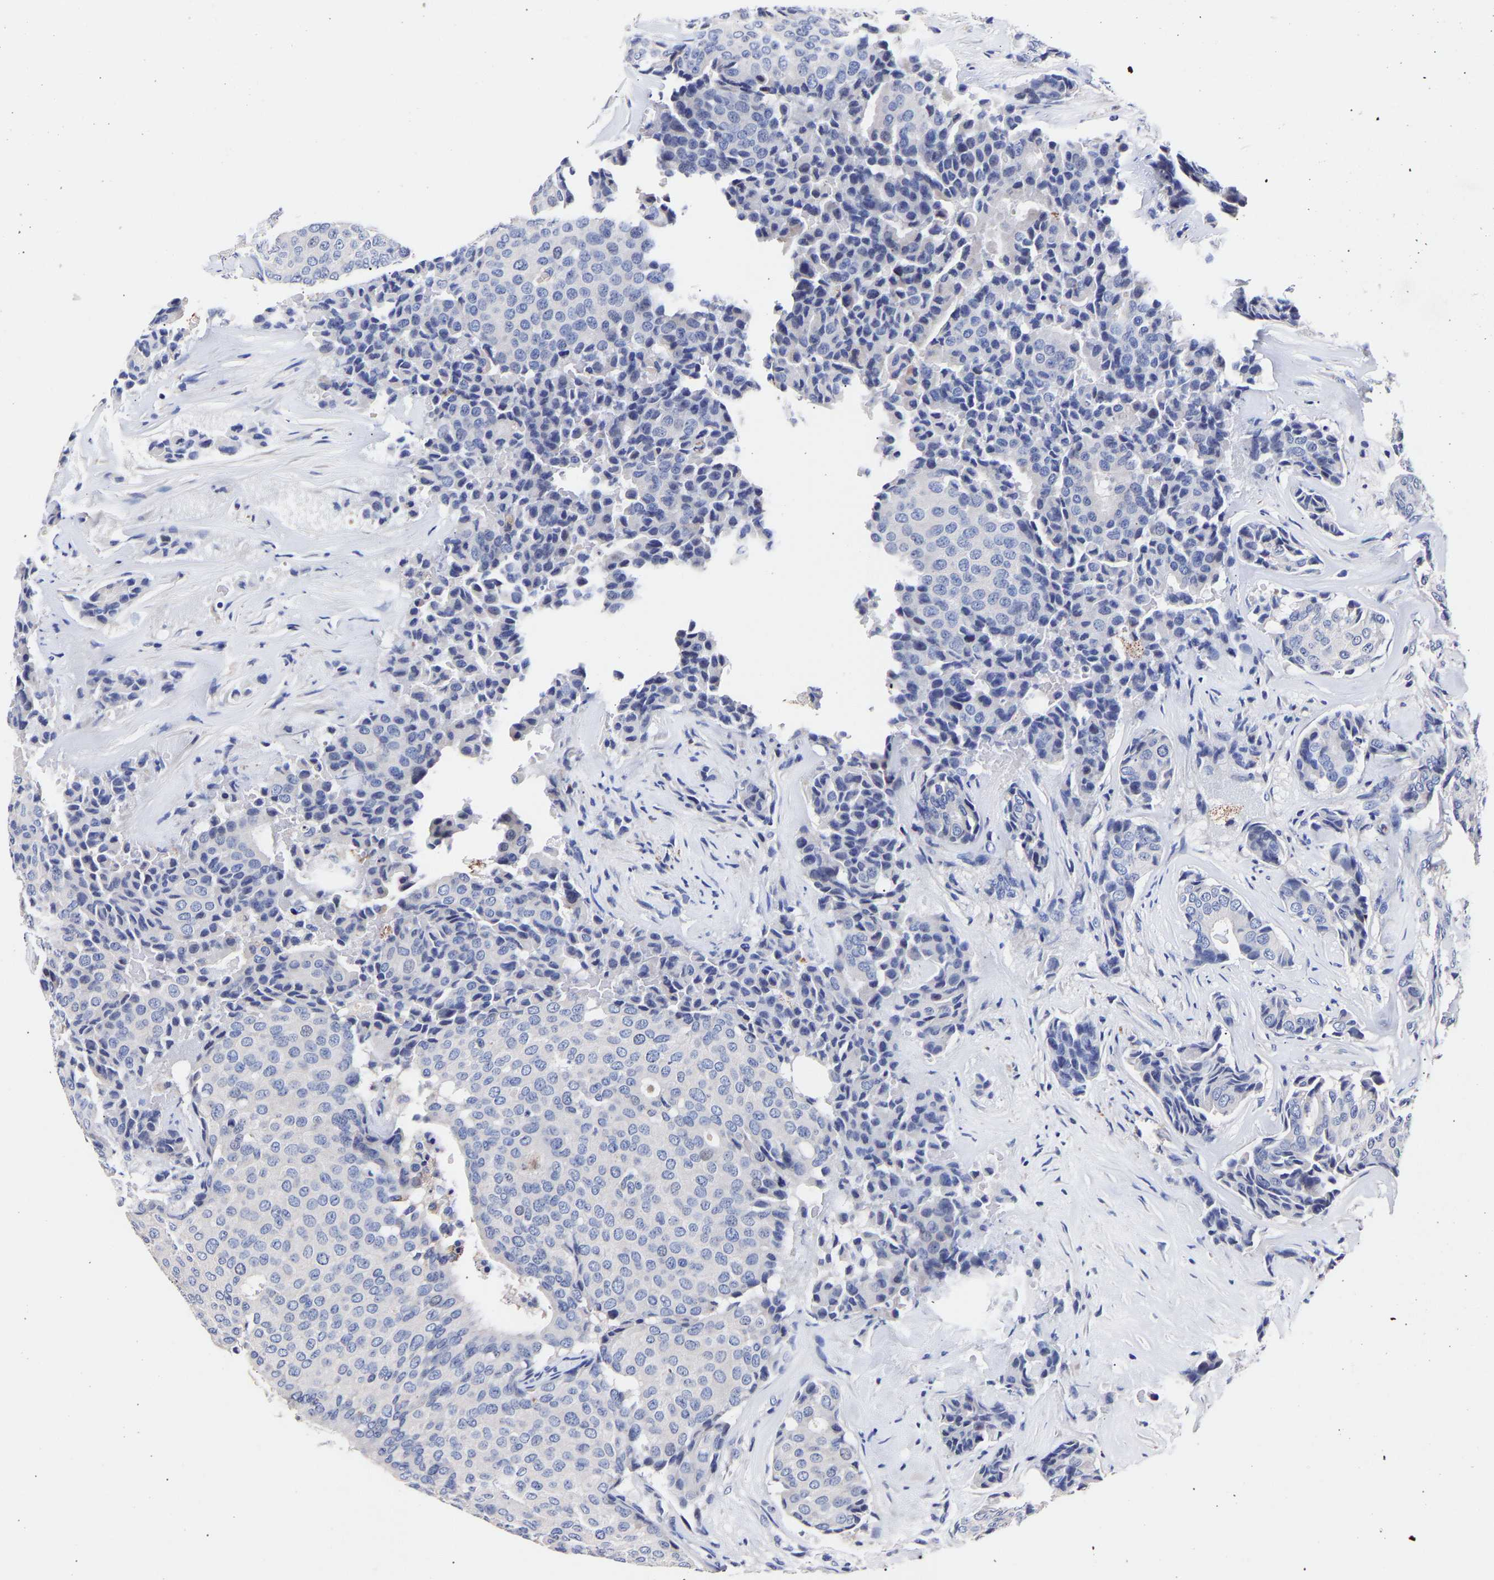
{"staining": {"intensity": "negative", "quantity": "none", "location": "none"}, "tissue": "breast cancer", "cell_type": "Tumor cells", "image_type": "cancer", "snomed": [{"axis": "morphology", "description": "Duct carcinoma"}, {"axis": "topography", "description": "Breast"}], "caption": "An immunohistochemistry photomicrograph of breast cancer (invasive ductal carcinoma) is shown. There is no staining in tumor cells of breast cancer (invasive ductal carcinoma).", "gene": "SEM1", "patient": {"sex": "female", "age": 75}}